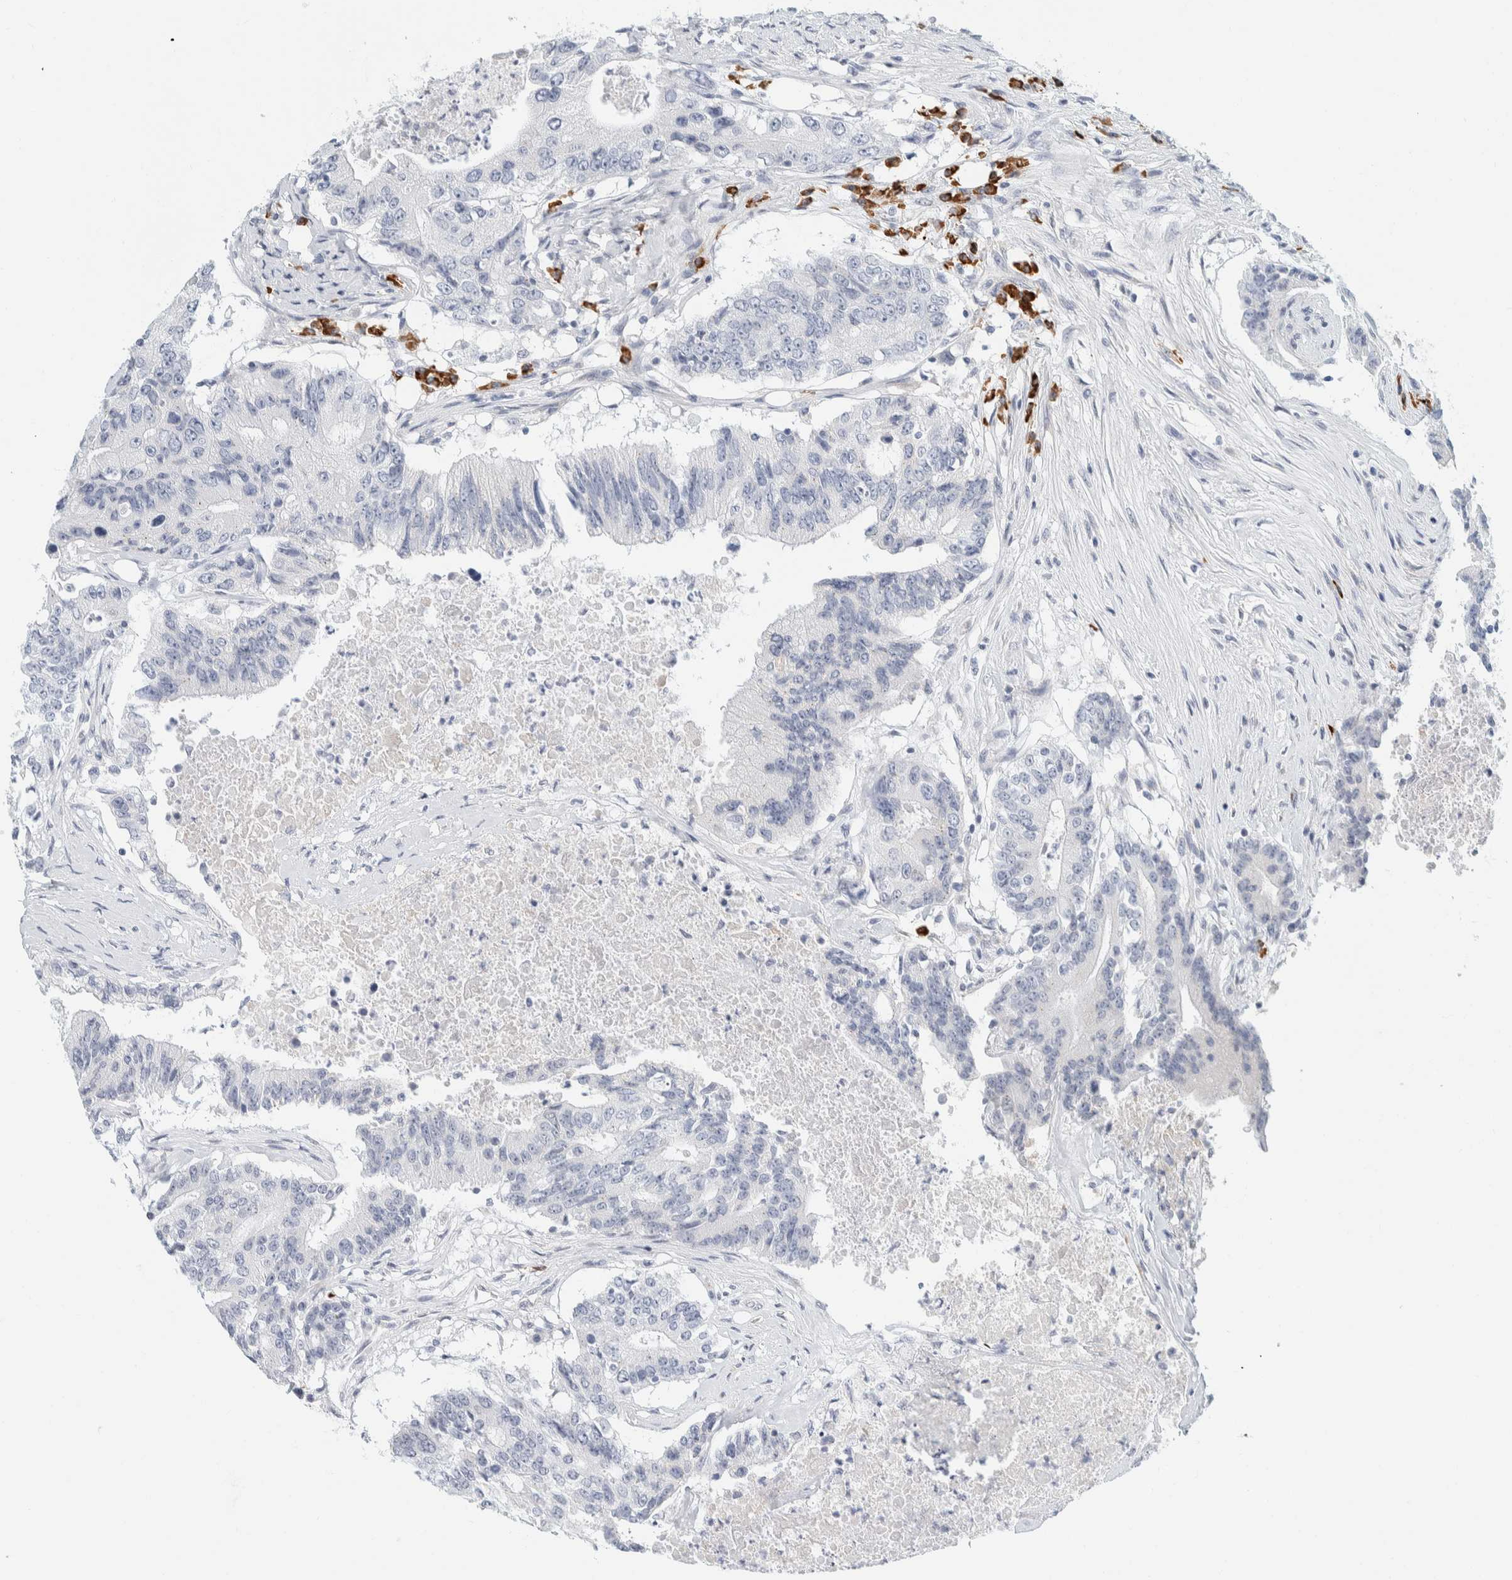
{"staining": {"intensity": "negative", "quantity": "none", "location": "none"}, "tissue": "colorectal cancer", "cell_type": "Tumor cells", "image_type": "cancer", "snomed": [{"axis": "morphology", "description": "Adenocarcinoma, NOS"}, {"axis": "topography", "description": "Colon"}], "caption": "Colorectal cancer (adenocarcinoma) was stained to show a protein in brown. There is no significant positivity in tumor cells.", "gene": "ARHGAP27", "patient": {"sex": "female", "age": 77}}